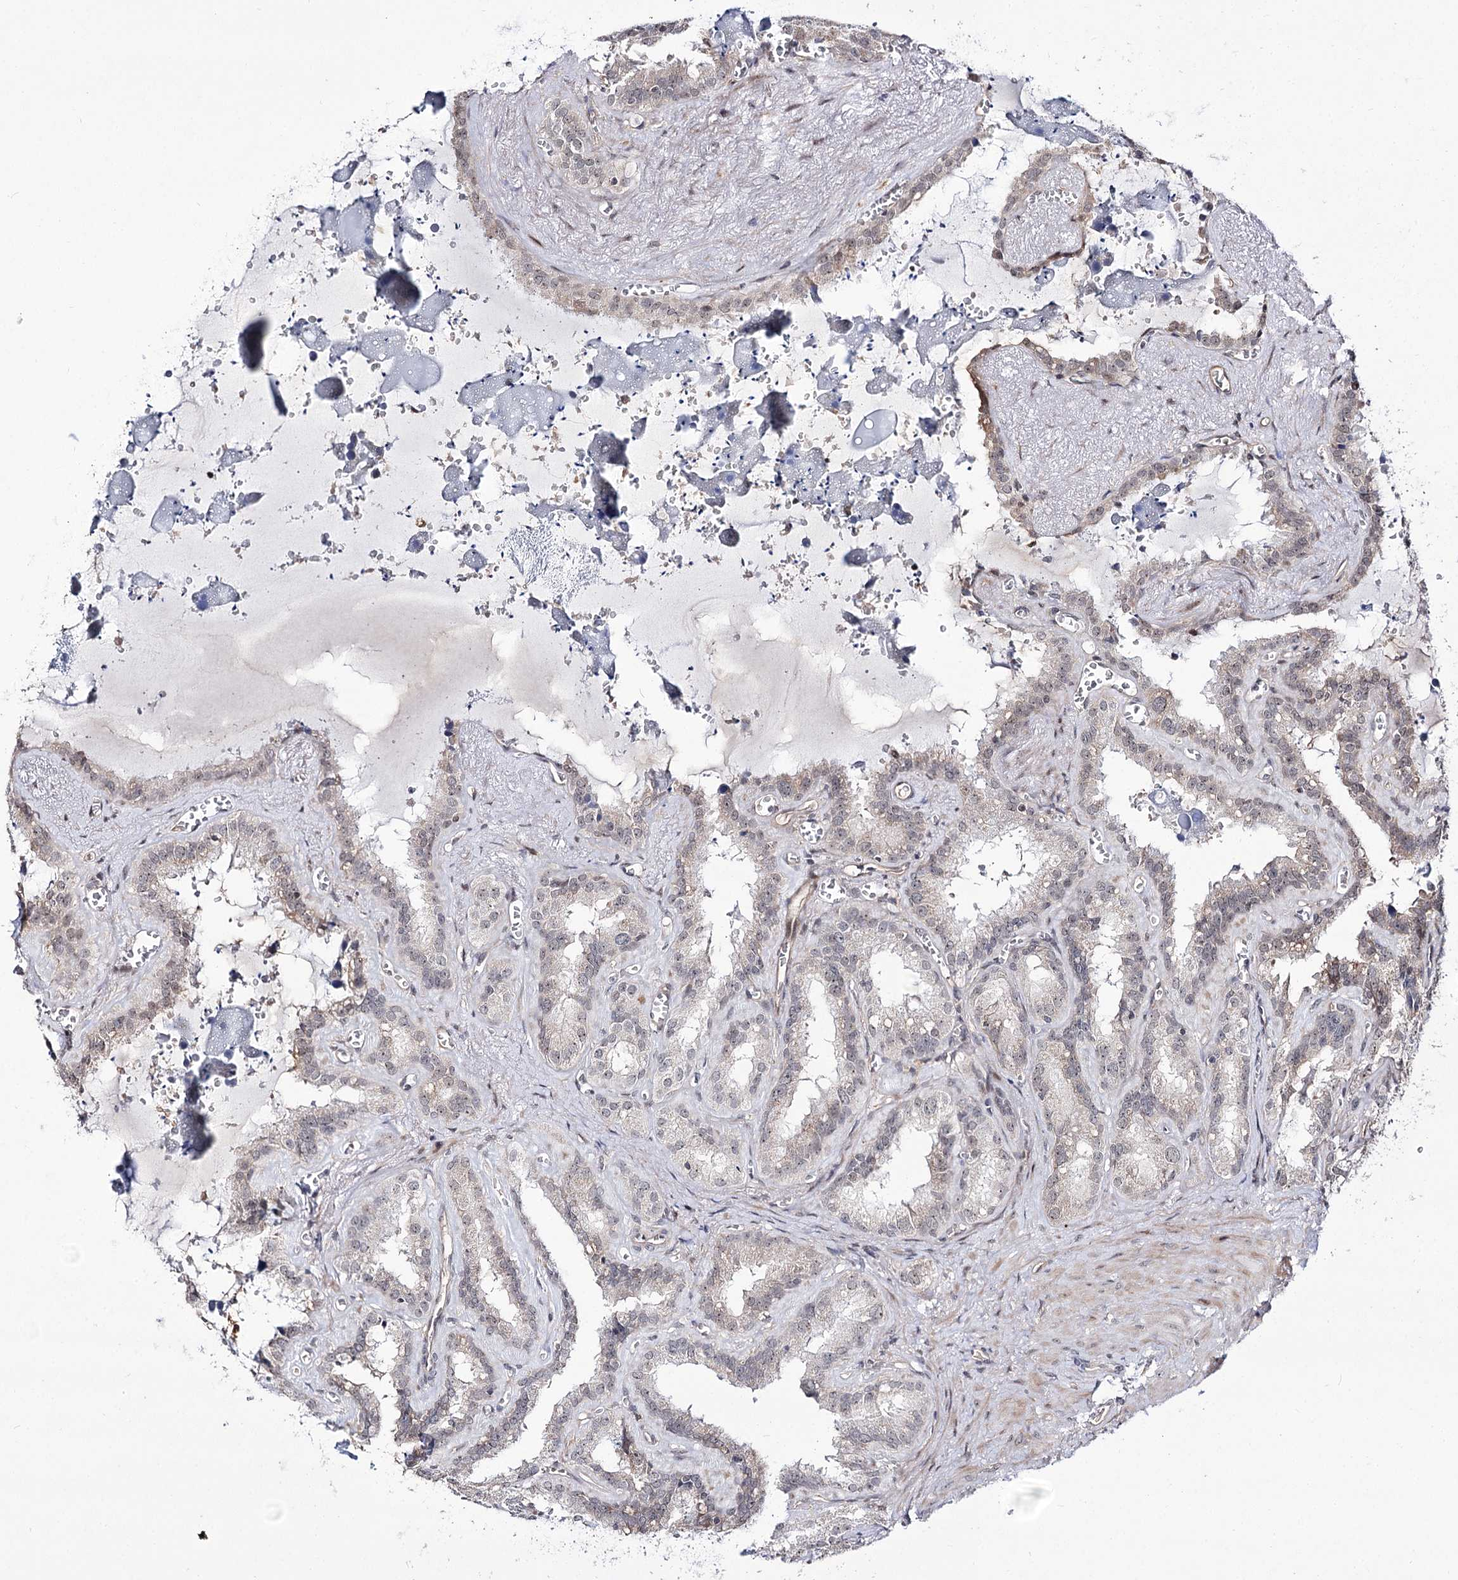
{"staining": {"intensity": "weak", "quantity": "<25%", "location": "cytoplasmic/membranous"}, "tissue": "seminal vesicle", "cell_type": "Glandular cells", "image_type": "normal", "snomed": [{"axis": "morphology", "description": "Normal tissue, NOS"}, {"axis": "topography", "description": "Prostate"}, {"axis": "topography", "description": "Seminal veicle"}], "caption": "Protein analysis of normal seminal vesicle exhibits no significant staining in glandular cells.", "gene": "RRP9", "patient": {"sex": "male", "age": 59}}